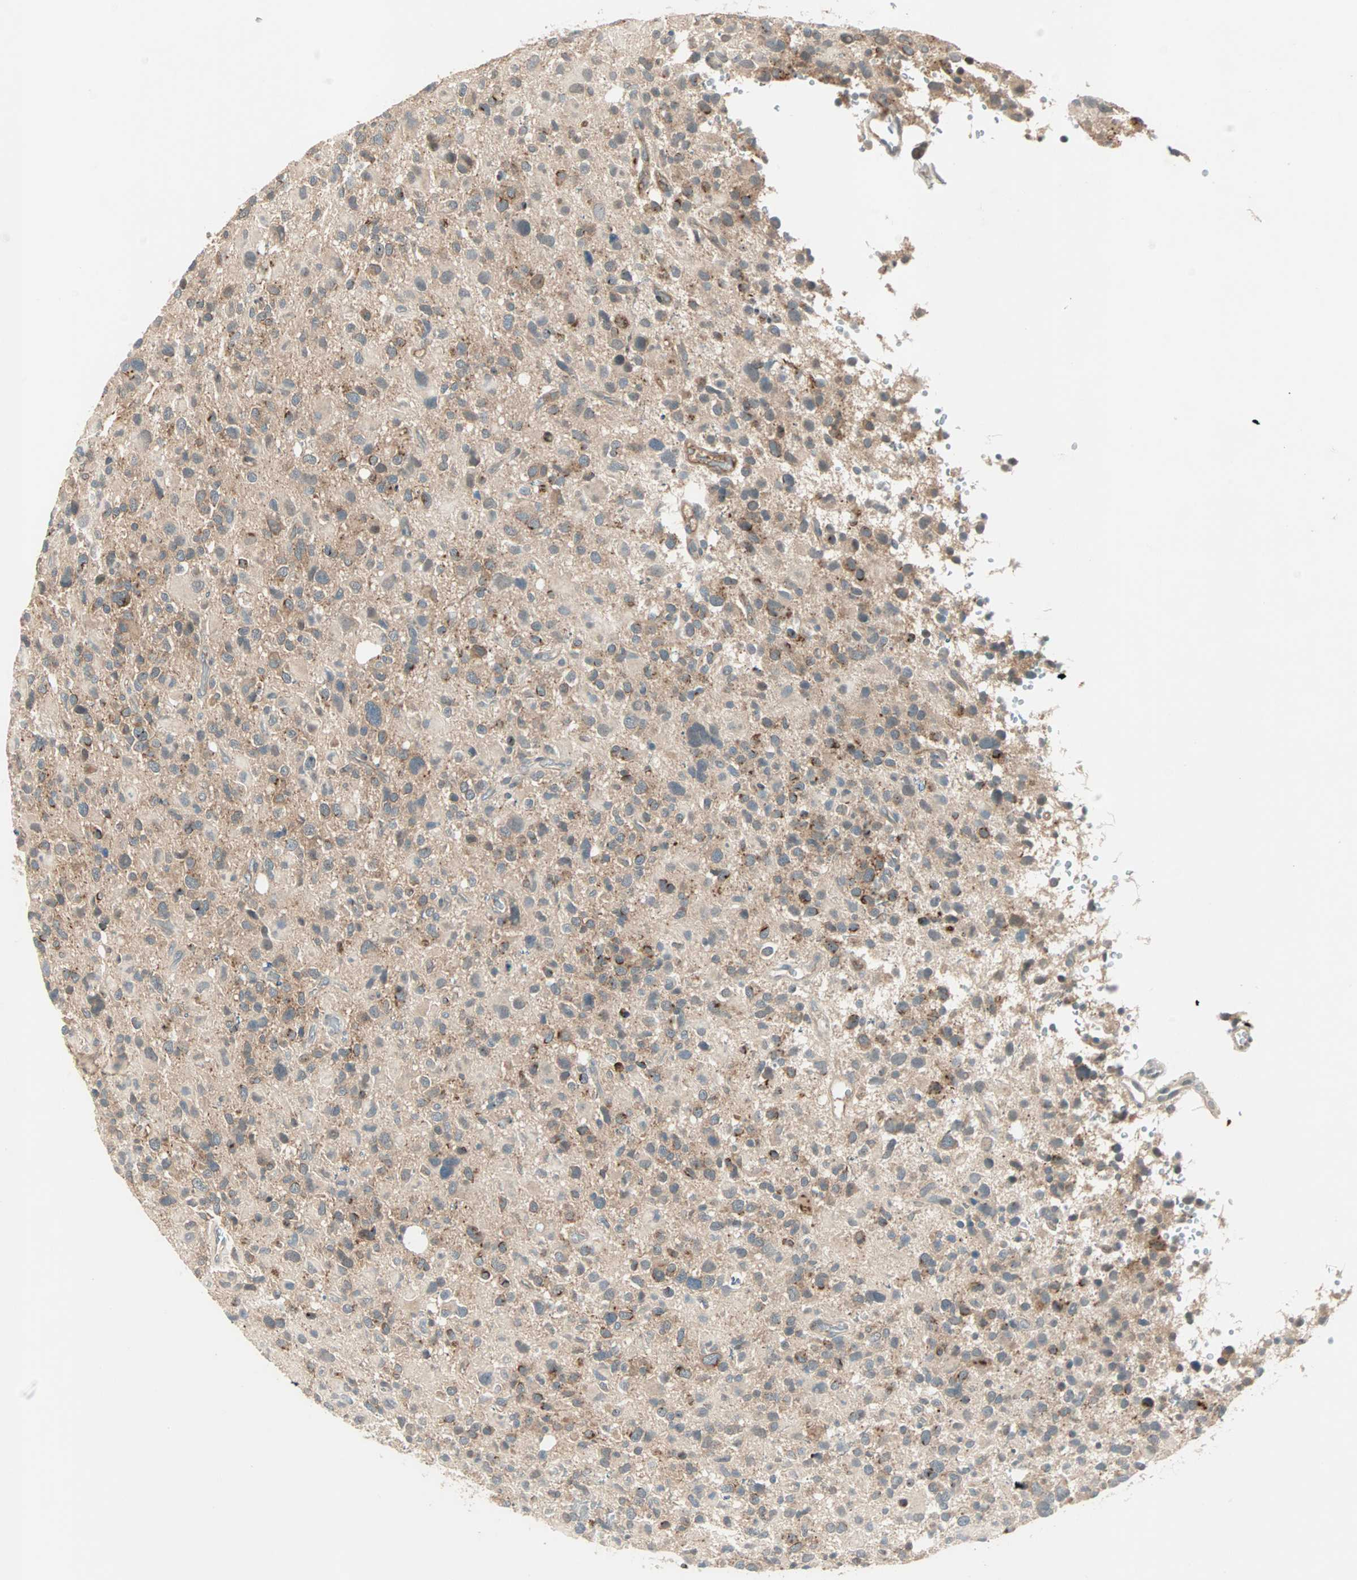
{"staining": {"intensity": "strong", "quantity": "25%-75%", "location": "cytoplasmic/membranous"}, "tissue": "glioma", "cell_type": "Tumor cells", "image_type": "cancer", "snomed": [{"axis": "morphology", "description": "Glioma, malignant, High grade"}, {"axis": "topography", "description": "Brain"}], "caption": "DAB (3,3'-diaminobenzidine) immunohistochemical staining of malignant glioma (high-grade) reveals strong cytoplasmic/membranous protein positivity in approximately 25%-75% of tumor cells. (DAB (3,3'-diaminobenzidine) IHC with brightfield microscopy, high magnification).", "gene": "TEC", "patient": {"sex": "male", "age": 48}}